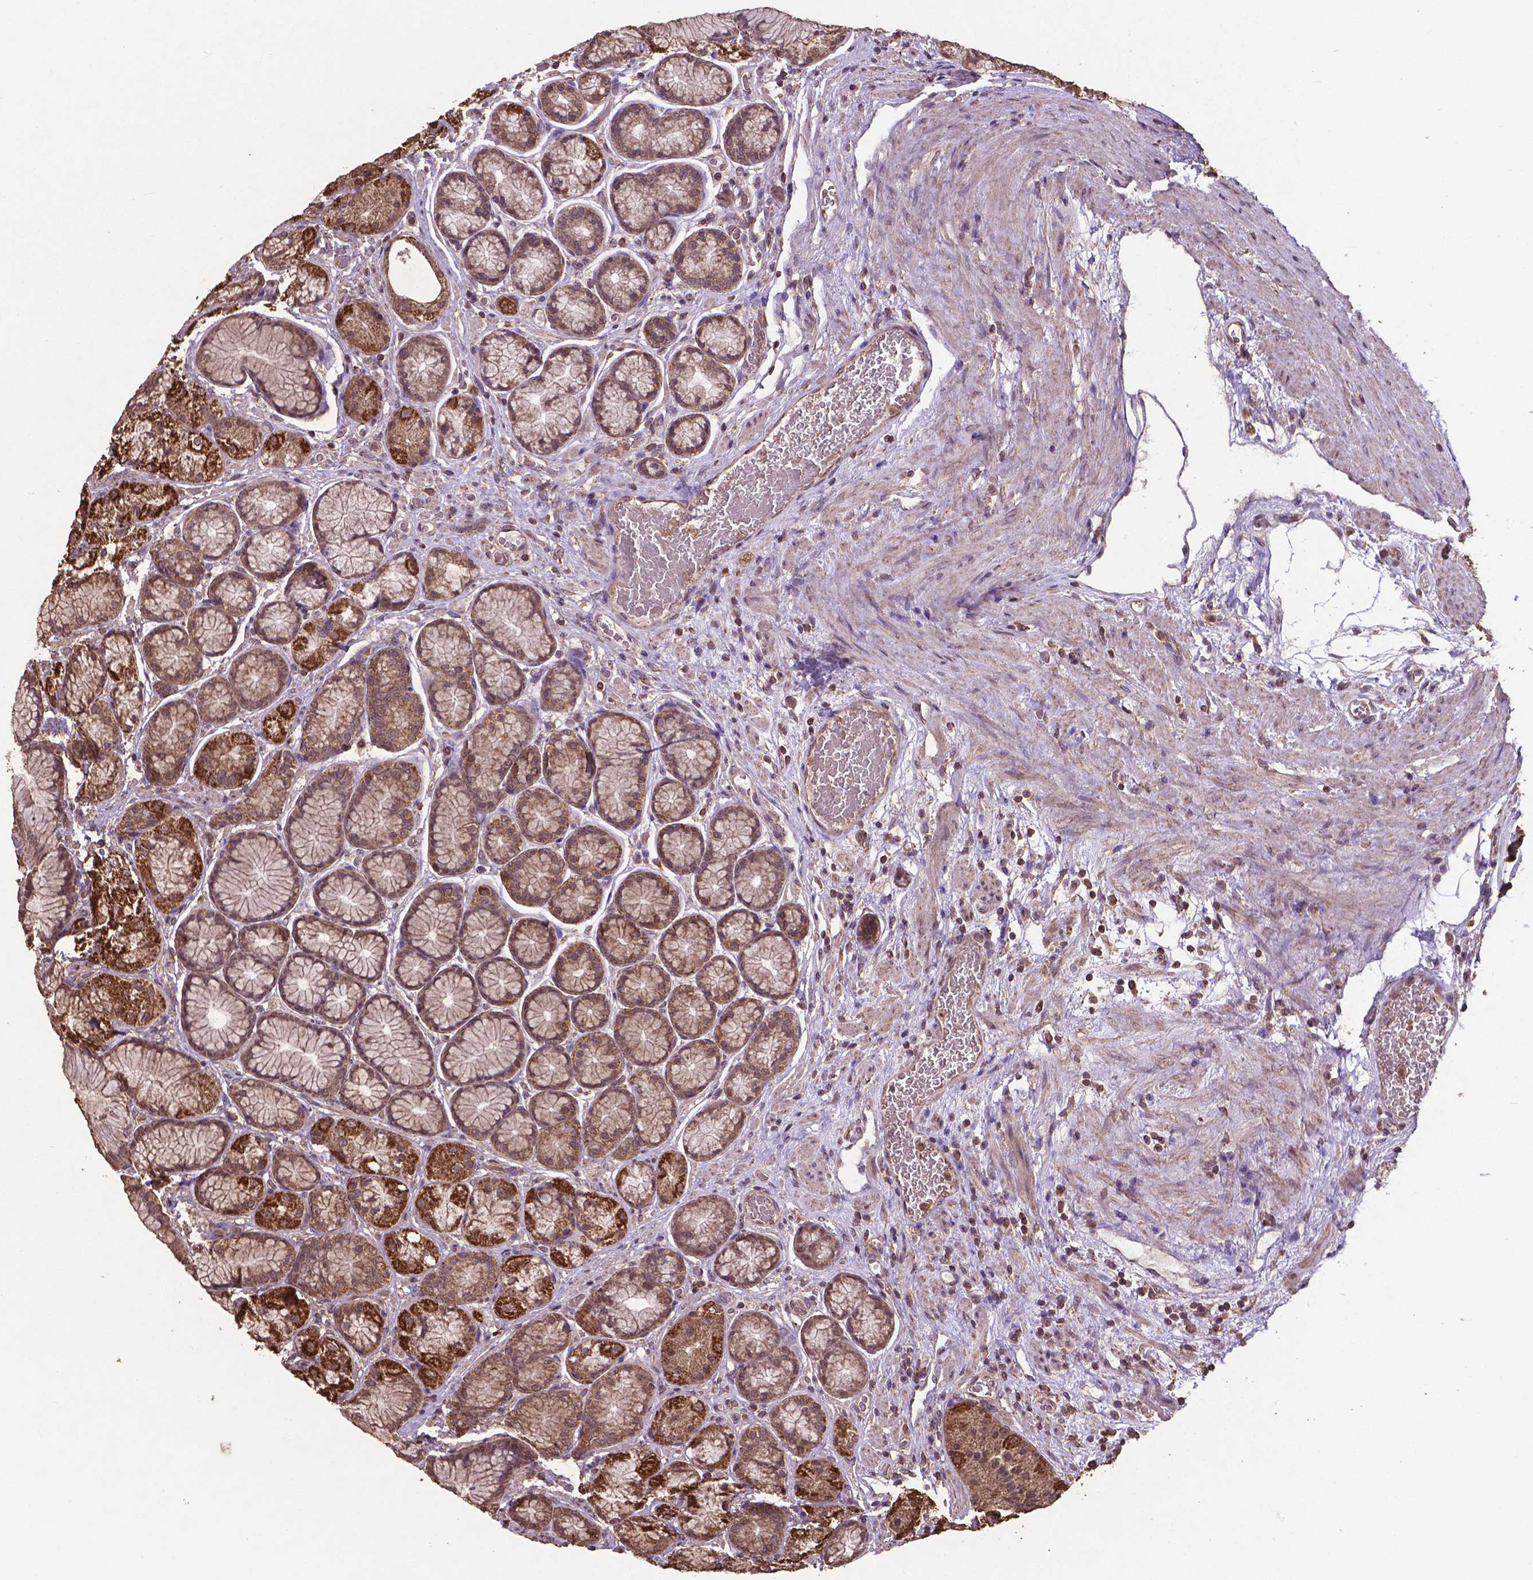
{"staining": {"intensity": "strong", "quantity": "25%-75%", "location": "cytoplasmic/membranous"}, "tissue": "stomach", "cell_type": "Glandular cells", "image_type": "normal", "snomed": [{"axis": "morphology", "description": "Normal tissue, NOS"}, {"axis": "morphology", "description": "Adenocarcinoma, NOS"}, {"axis": "morphology", "description": "Adenocarcinoma, High grade"}, {"axis": "topography", "description": "Stomach, upper"}, {"axis": "topography", "description": "Stomach"}], "caption": "Immunohistochemical staining of benign stomach reveals strong cytoplasmic/membranous protein expression in about 25%-75% of glandular cells. Nuclei are stained in blue.", "gene": "DCAF1", "patient": {"sex": "female", "age": 65}}